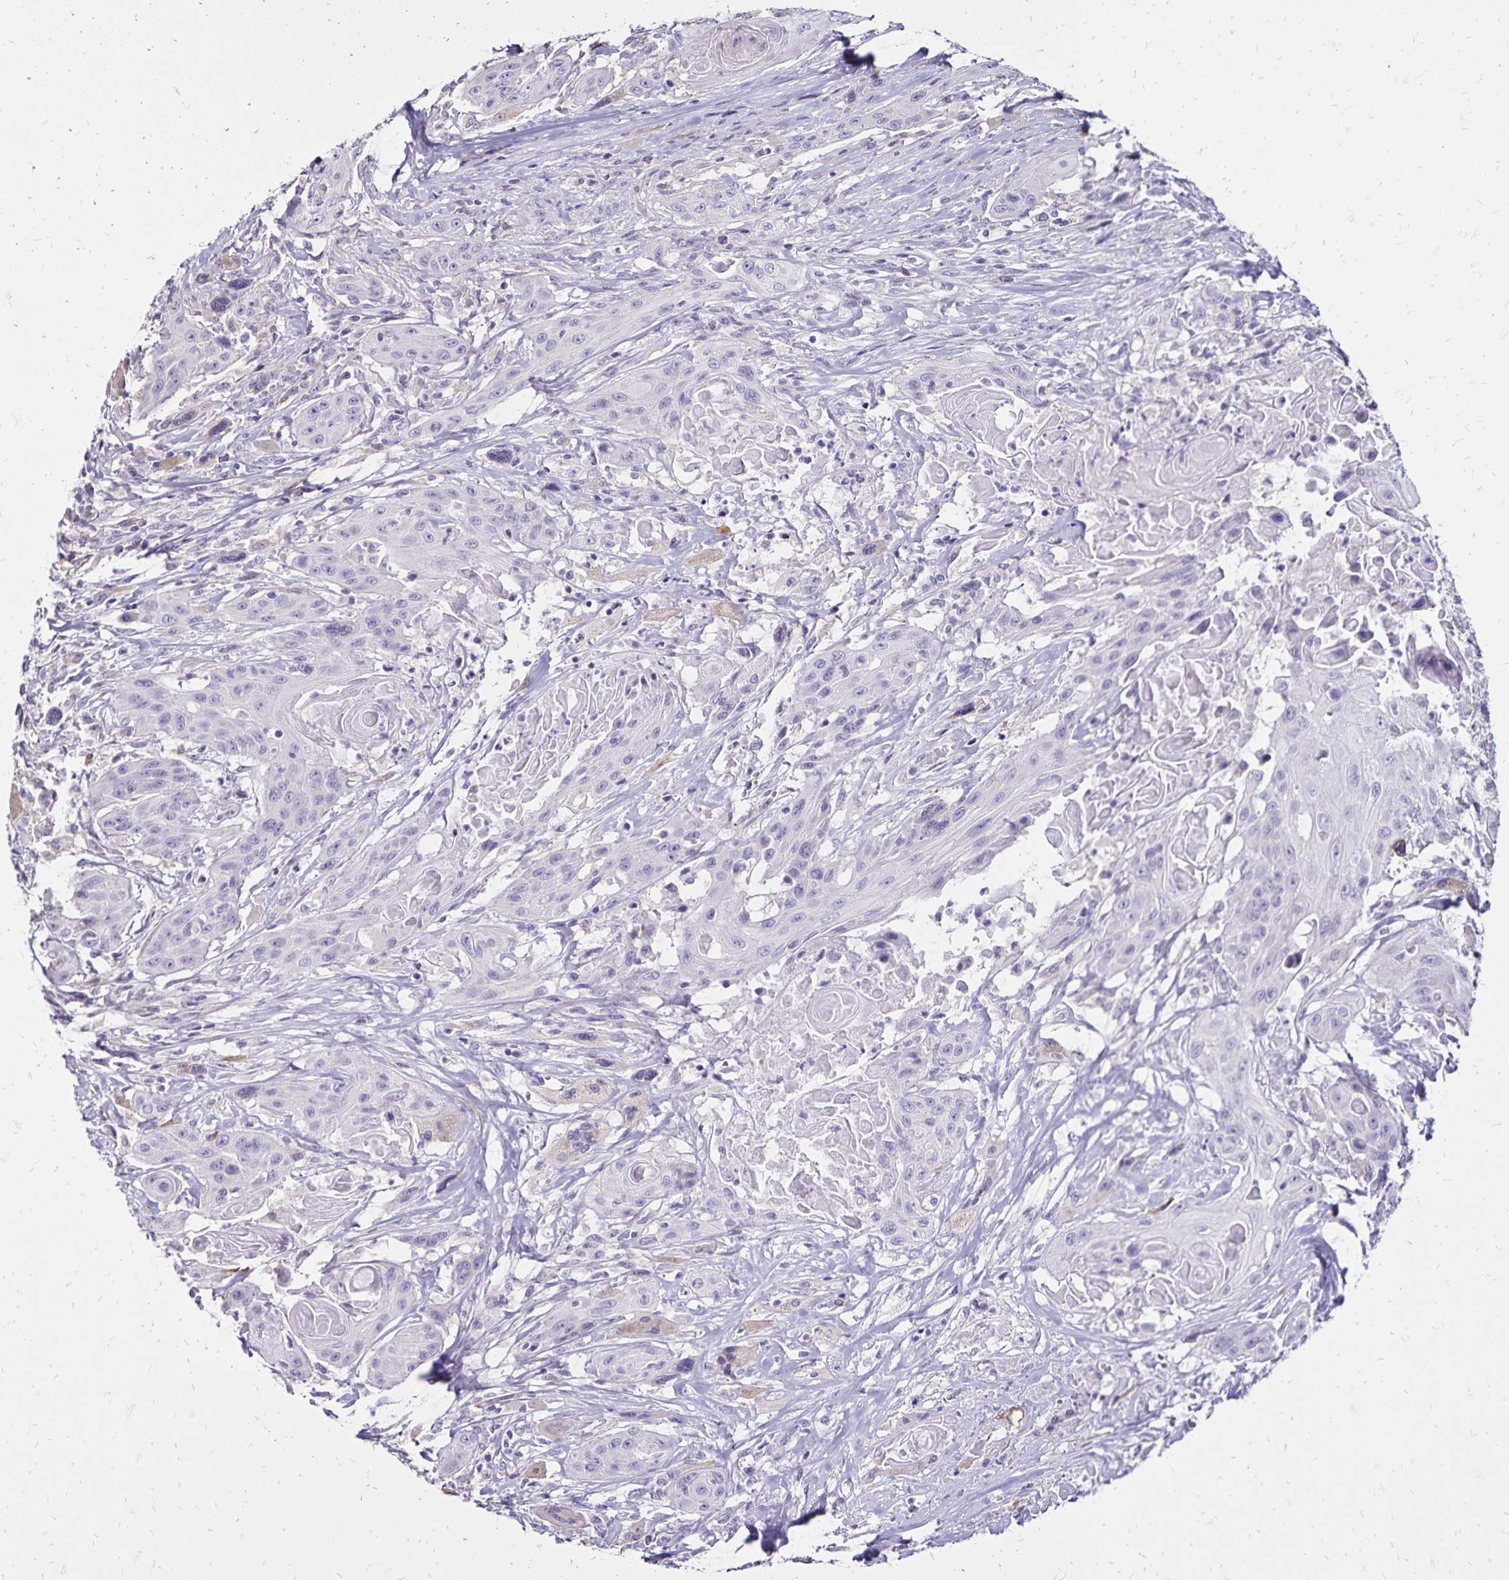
{"staining": {"intensity": "negative", "quantity": "none", "location": "none"}, "tissue": "head and neck cancer", "cell_type": "Tumor cells", "image_type": "cancer", "snomed": [{"axis": "morphology", "description": "Squamous cell carcinoma, NOS"}, {"axis": "topography", "description": "Oral tissue"}, {"axis": "topography", "description": "Head-Neck"}, {"axis": "topography", "description": "Neck, NOS"}], "caption": "The immunohistochemistry photomicrograph has no significant expression in tumor cells of head and neck squamous cell carcinoma tissue.", "gene": "SH3GL3", "patient": {"sex": "female", "age": 55}}